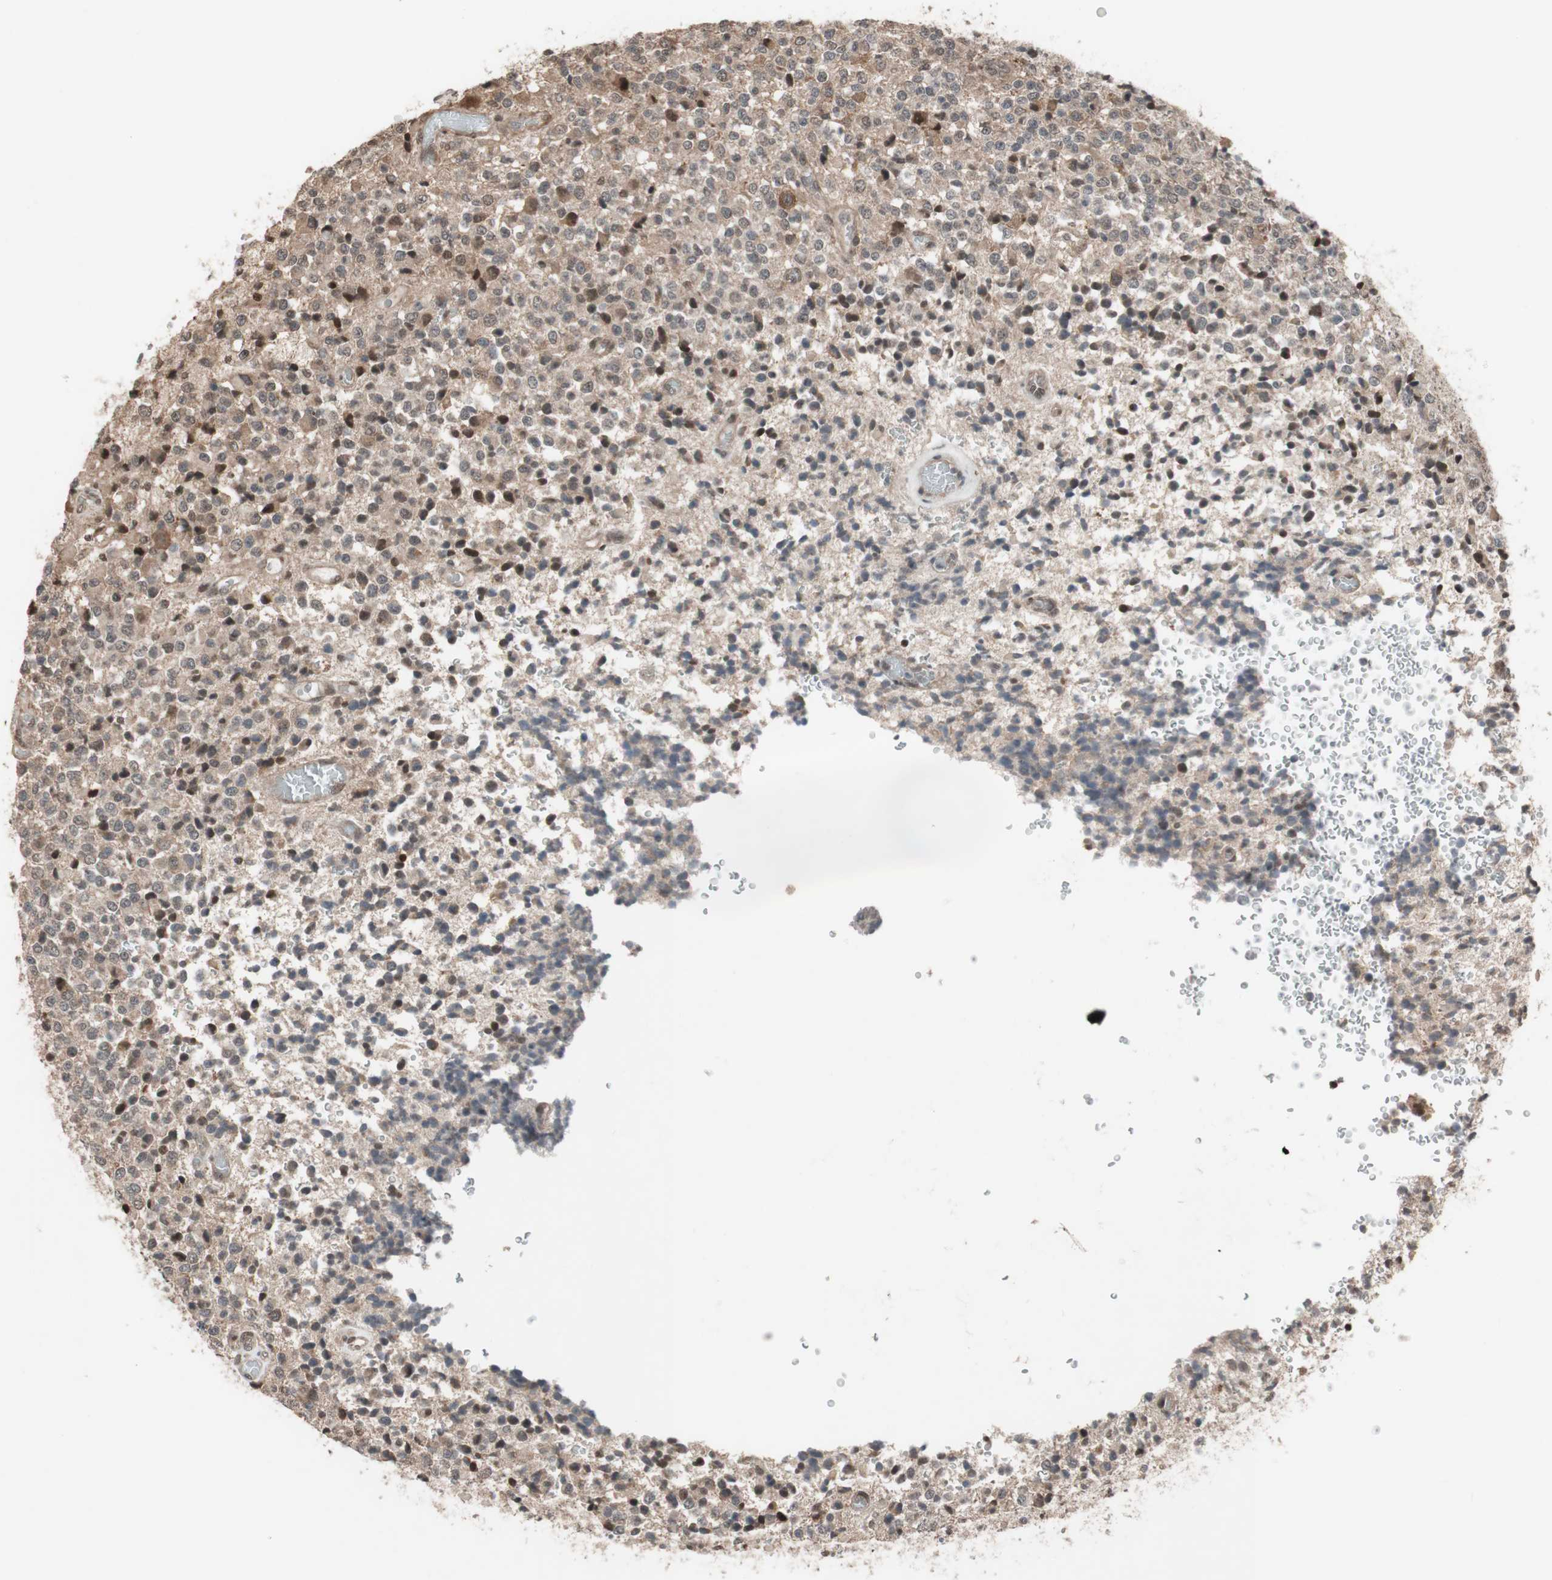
{"staining": {"intensity": "weak", "quantity": "<25%", "location": "cytoplasmic/membranous,nuclear"}, "tissue": "glioma", "cell_type": "Tumor cells", "image_type": "cancer", "snomed": [{"axis": "morphology", "description": "Glioma, malignant, High grade"}, {"axis": "topography", "description": "pancreas cauda"}], "caption": "Immunohistochemistry image of neoplastic tissue: human glioma stained with DAB displays no significant protein positivity in tumor cells.", "gene": "DRAP1", "patient": {"sex": "male", "age": 60}}